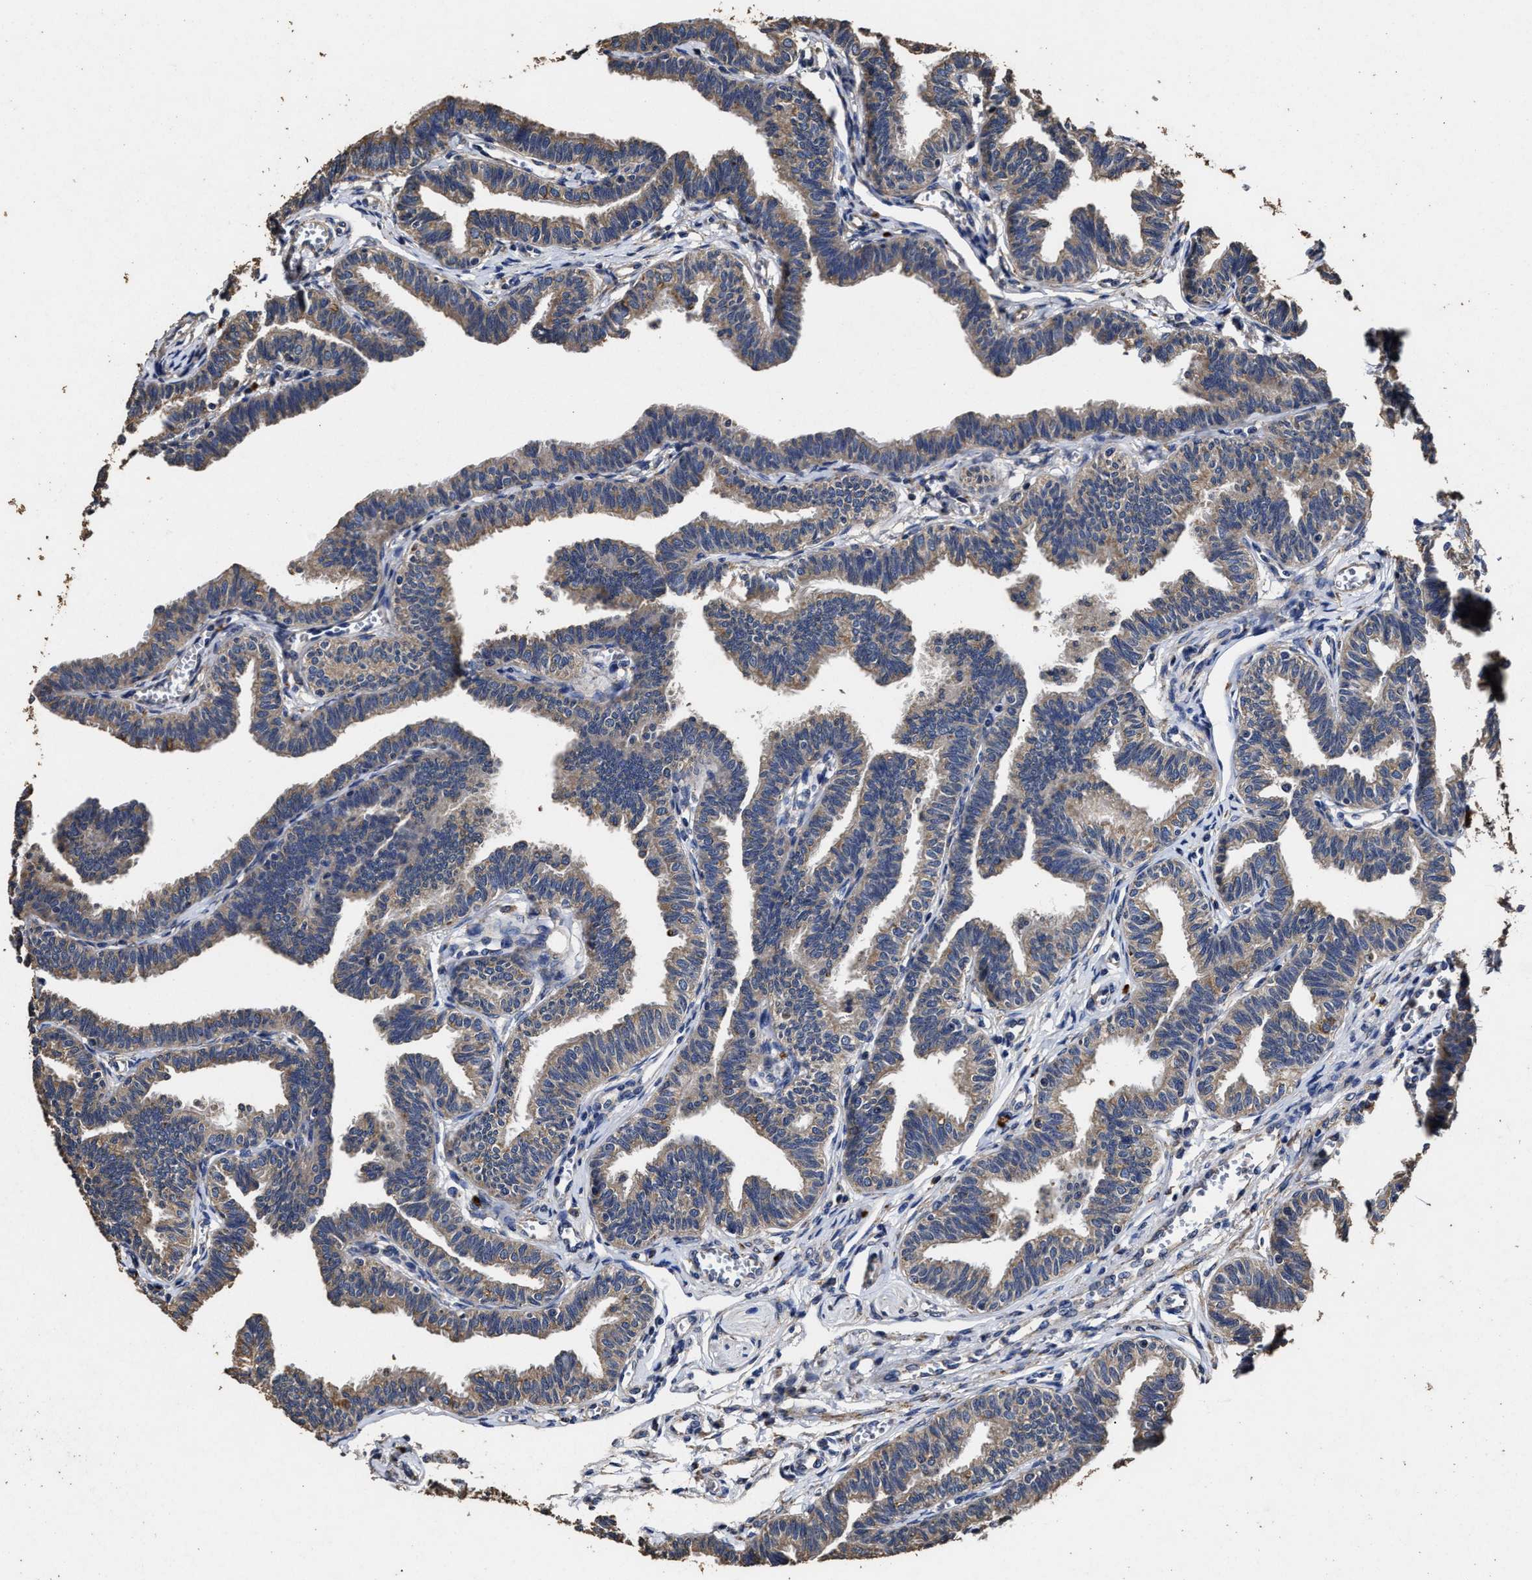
{"staining": {"intensity": "weak", "quantity": ">75%", "location": "cytoplasmic/membranous"}, "tissue": "fallopian tube", "cell_type": "Glandular cells", "image_type": "normal", "snomed": [{"axis": "morphology", "description": "Normal tissue, NOS"}, {"axis": "topography", "description": "Fallopian tube"}, {"axis": "topography", "description": "Ovary"}], "caption": "Weak cytoplasmic/membranous protein staining is appreciated in about >75% of glandular cells in fallopian tube. Immunohistochemistry (ihc) stains the protein in brown and the nuclei are stained blue.", "gene": "PPM1K", "patient": {"sex": "female", "age": 23}}